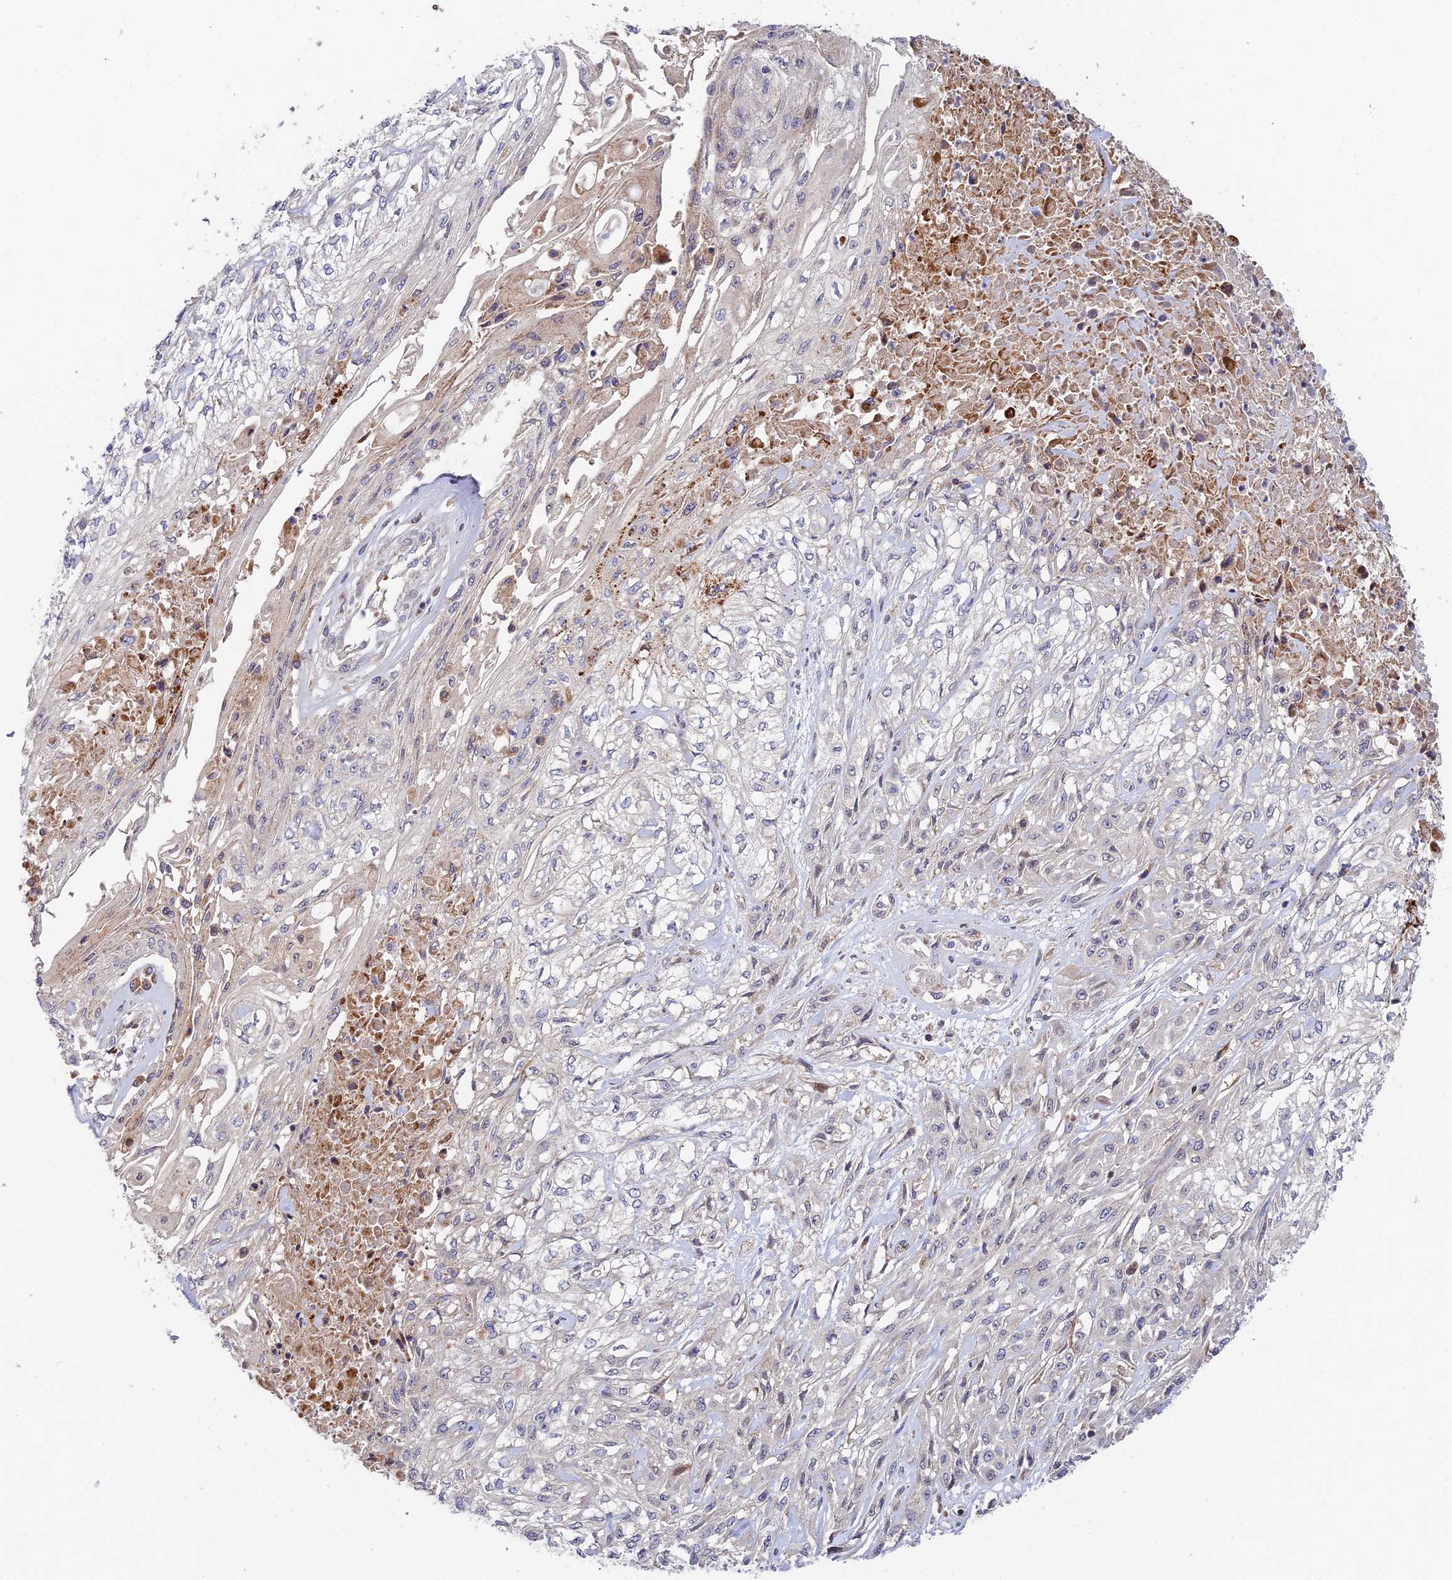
{"staining": {"intensity": "negative", "quantity": "none", "location": "none"}, "tissue": "skin cancer", "cell_type": "Tumor cells", "image_type": "cancer", "snomed": [{"axis": "morphology", "description": "Squamous cell carcinoma, NOS"}, {"axis": "morphology", "description": "Squamous cell carcinoma, metastatic, NOS"}, {"axis": "topography", "description": "Skin"}, {"axis": "topography", "description": "Lymph node"}], "caption": "Tumor cells are negative for protein expression in human skin squamous cell carcinoma.", "gene": "FUOM", "patient": {"sex": "male", "age": 75}}